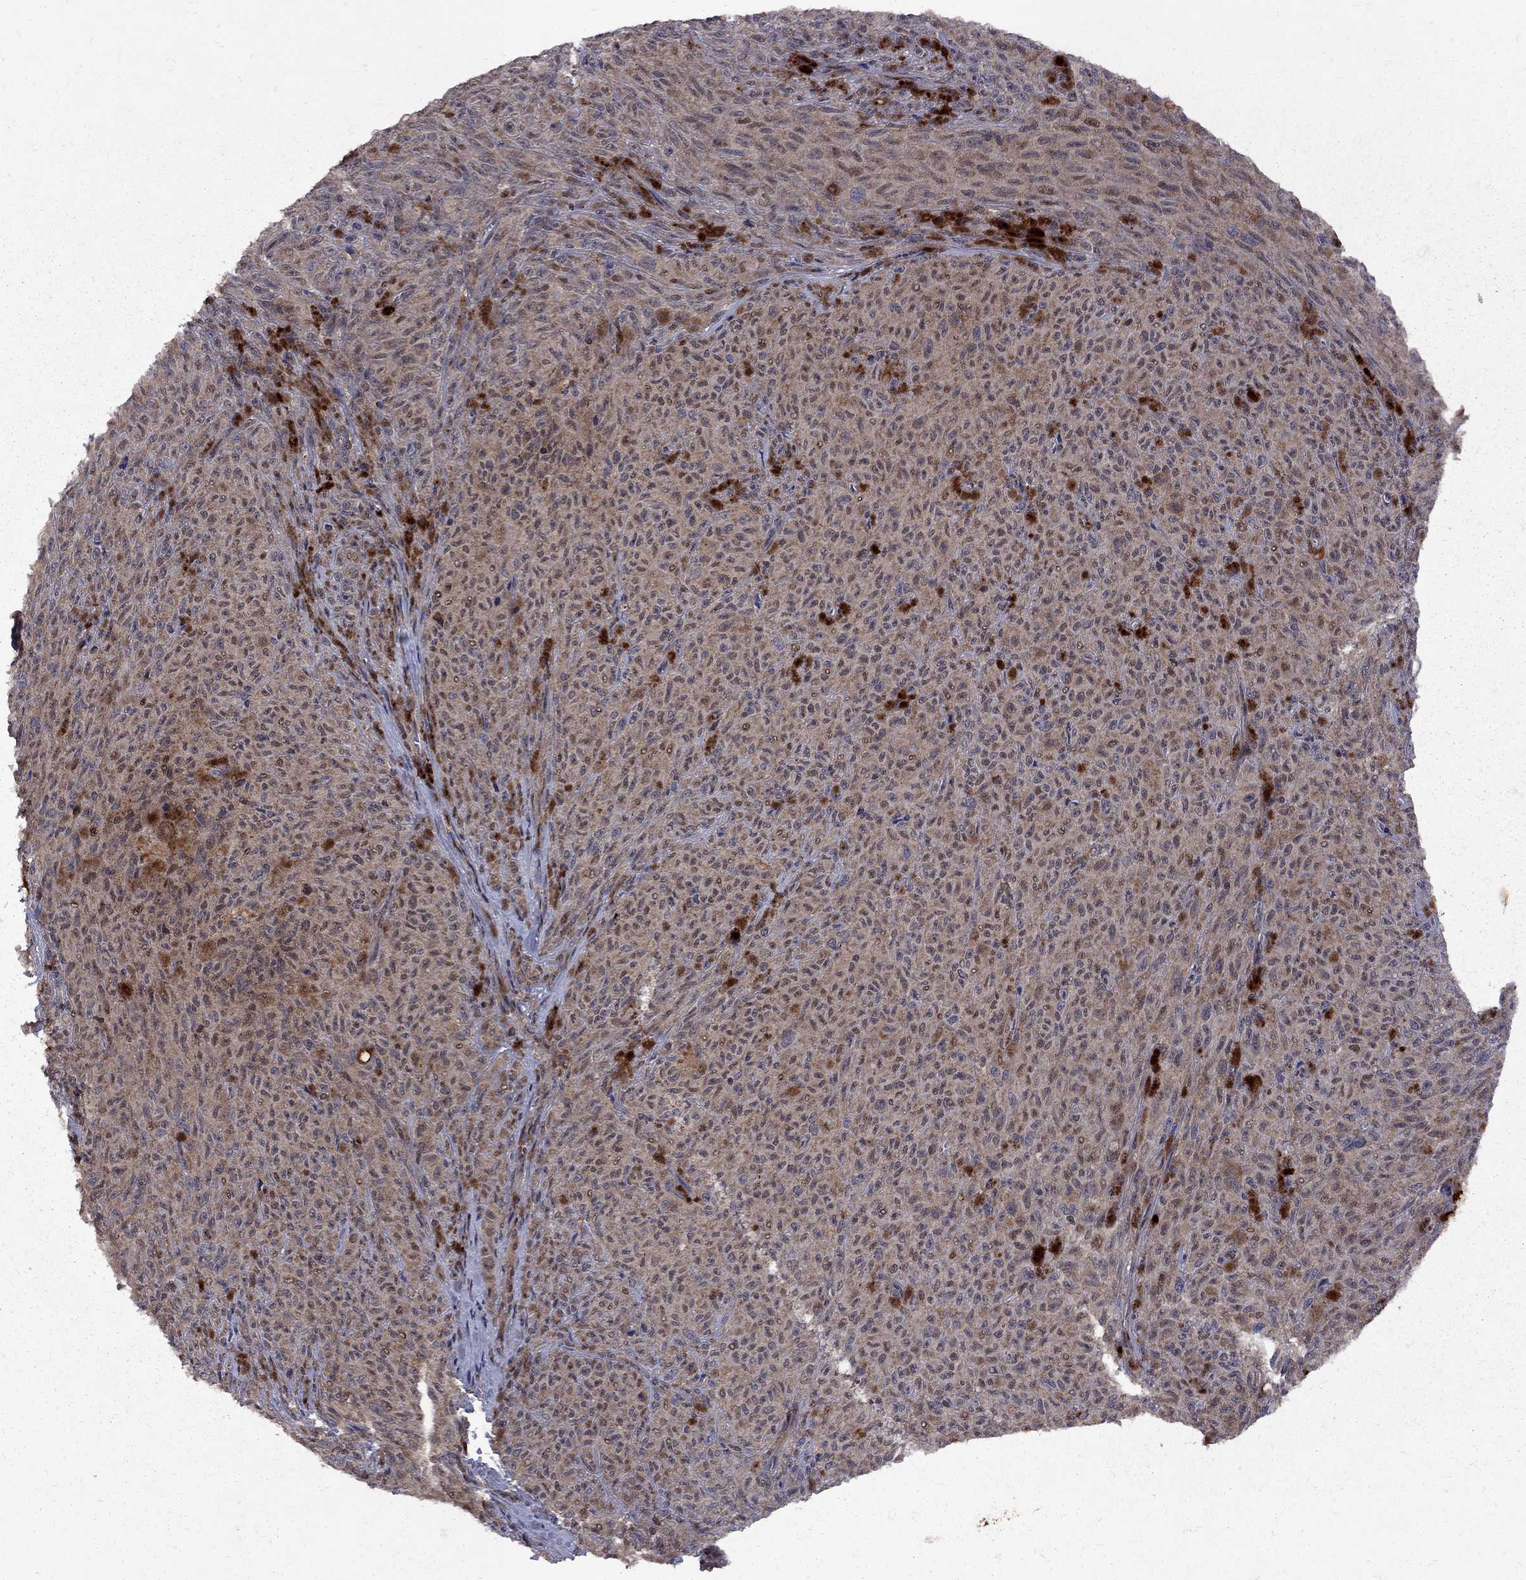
{"staining": {"intensity": "moderate", "quantity": "25%-75%", "location": "cytoplasmic/membranous"}, "tissue": "melanoma", "cell_type": "Tumor cells", "image_type": "cancer", "snomed": [{"axis": "morphology", "description": "Malignant melanoma, NOS"}, {"axis": "topography", "description": "Skin"}], "caption": "Melanoma stained with immunohistochemistry exhibits moderate cytoplasmic/membranous expression in approximately 25%-75% of tumor cells.", "gene": "IPP", "patient": {"sex": "female", "age": 82}}